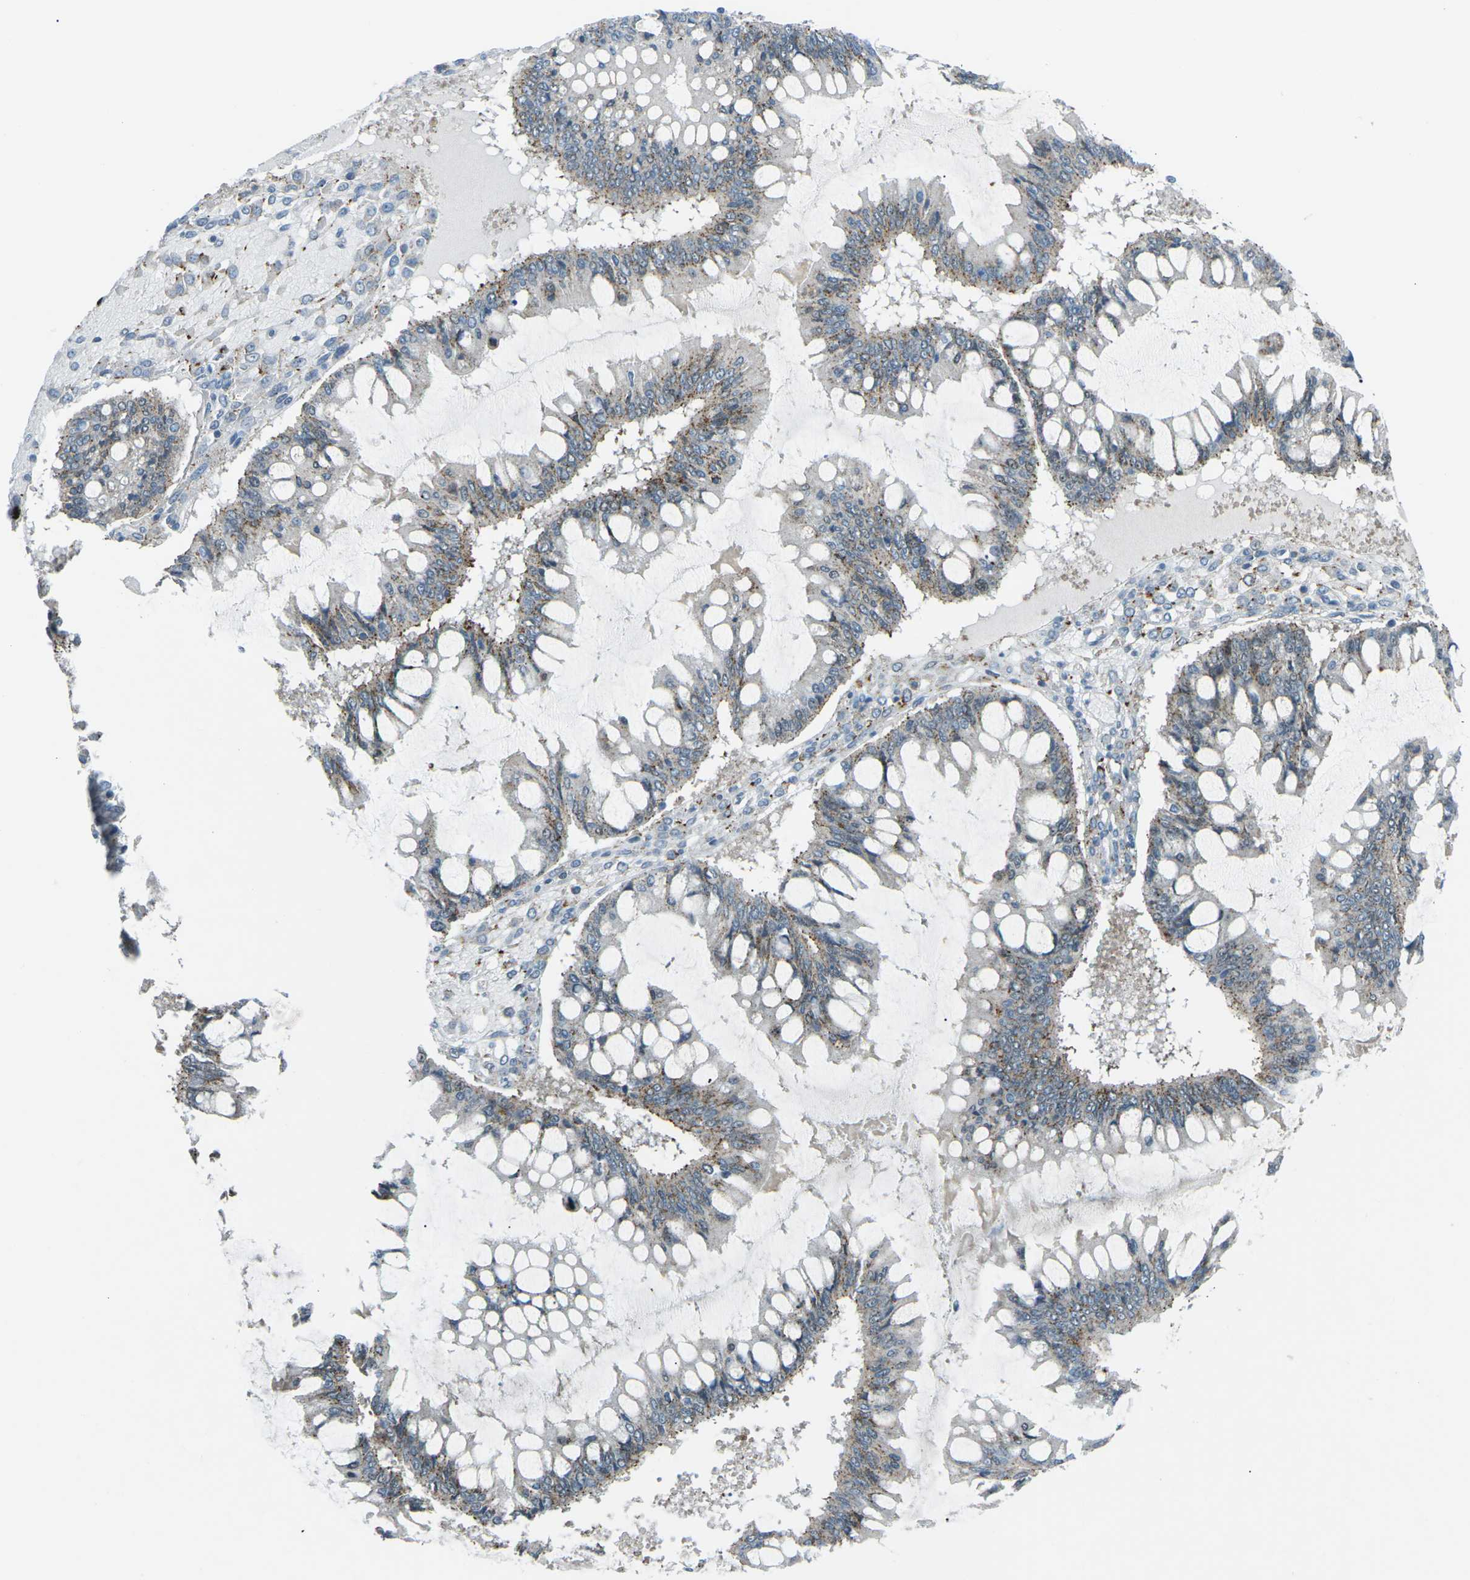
{"staining": {"intensity": "moderate", "quantity": "<25%", "location": "cytoplasmic/membranous"}, "tissue": "ovarian cancer", "cell_type": "Tumor cells", "image_type": "cancer", "snomed": [{"axis": "morphology", "description": "Cystadenocarcinoma, mucinous, NOS"}, {"axis": "topography", "description": "Ovary"}], "caption": "Mucinous cystadenocarcinoma (ovarian) tissue displays moderate cytoplasmic/membranous positivity in approximately <25% of tumor cells The staining was performed using DAB to visualize the protein expression in brown, while the nuclei were stained in blue with hematoxylin (Magnification: 20x).", "gene": "PRKCA", "patient": {"sex": "female", "age": 73}}